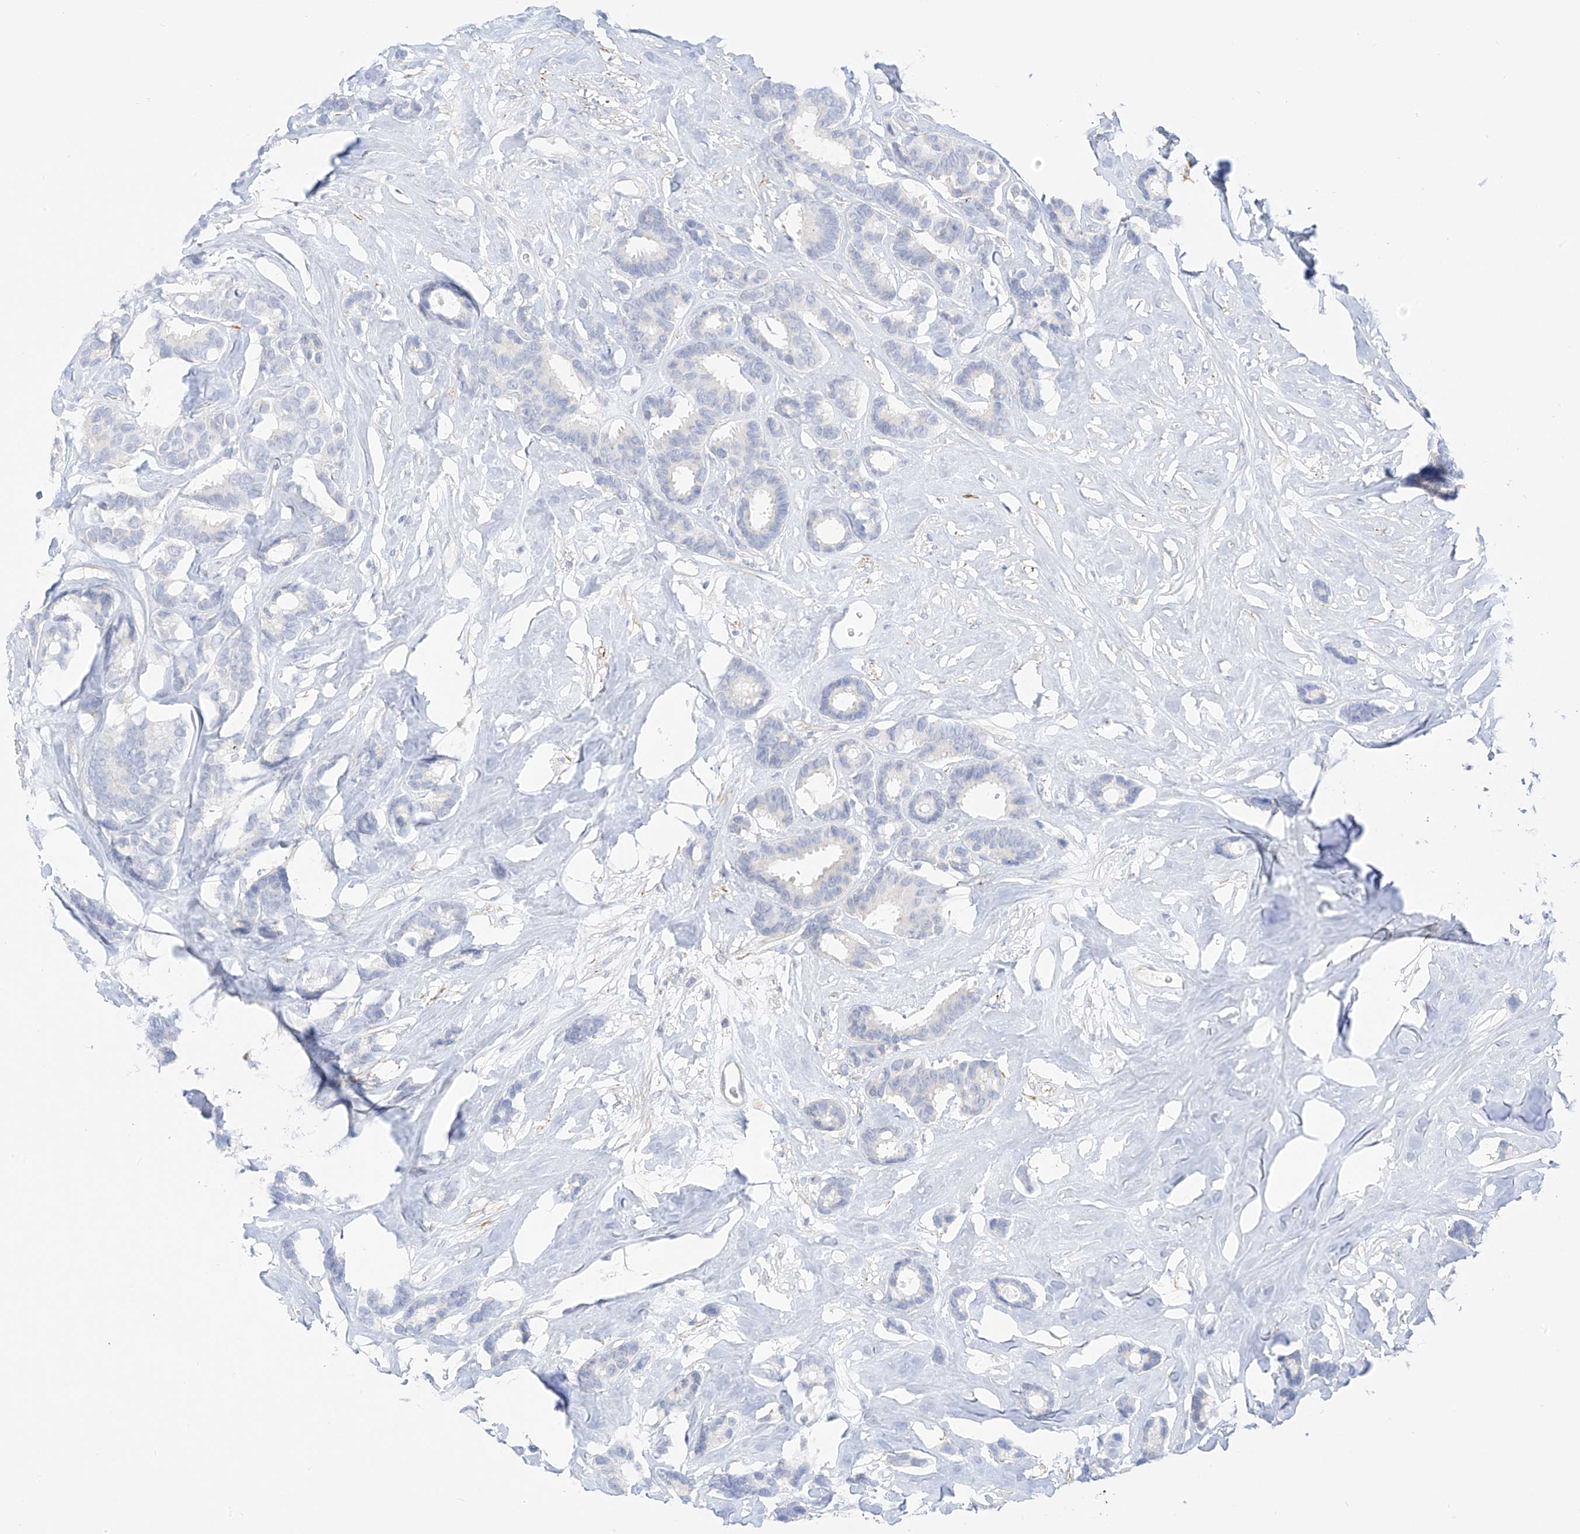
{"staining": {"intensity": "negative", "quantity": "none", "location": "none"}, "tissue": "breast cancer", "cell_type": "Tumor cells", "image_type": "cancer", "snomed": [{"axis": "morphology", "description": "Duct carcinoma"}, {"axis": "topography", "description": "Breast"}], "caption": "IHC photomicrograph of human breast cancer stained for a protein (brown), which displays no staining in tumor cells.", "gene": "ST3GAL5", "patient": {"sex": "female", "age": 87}}